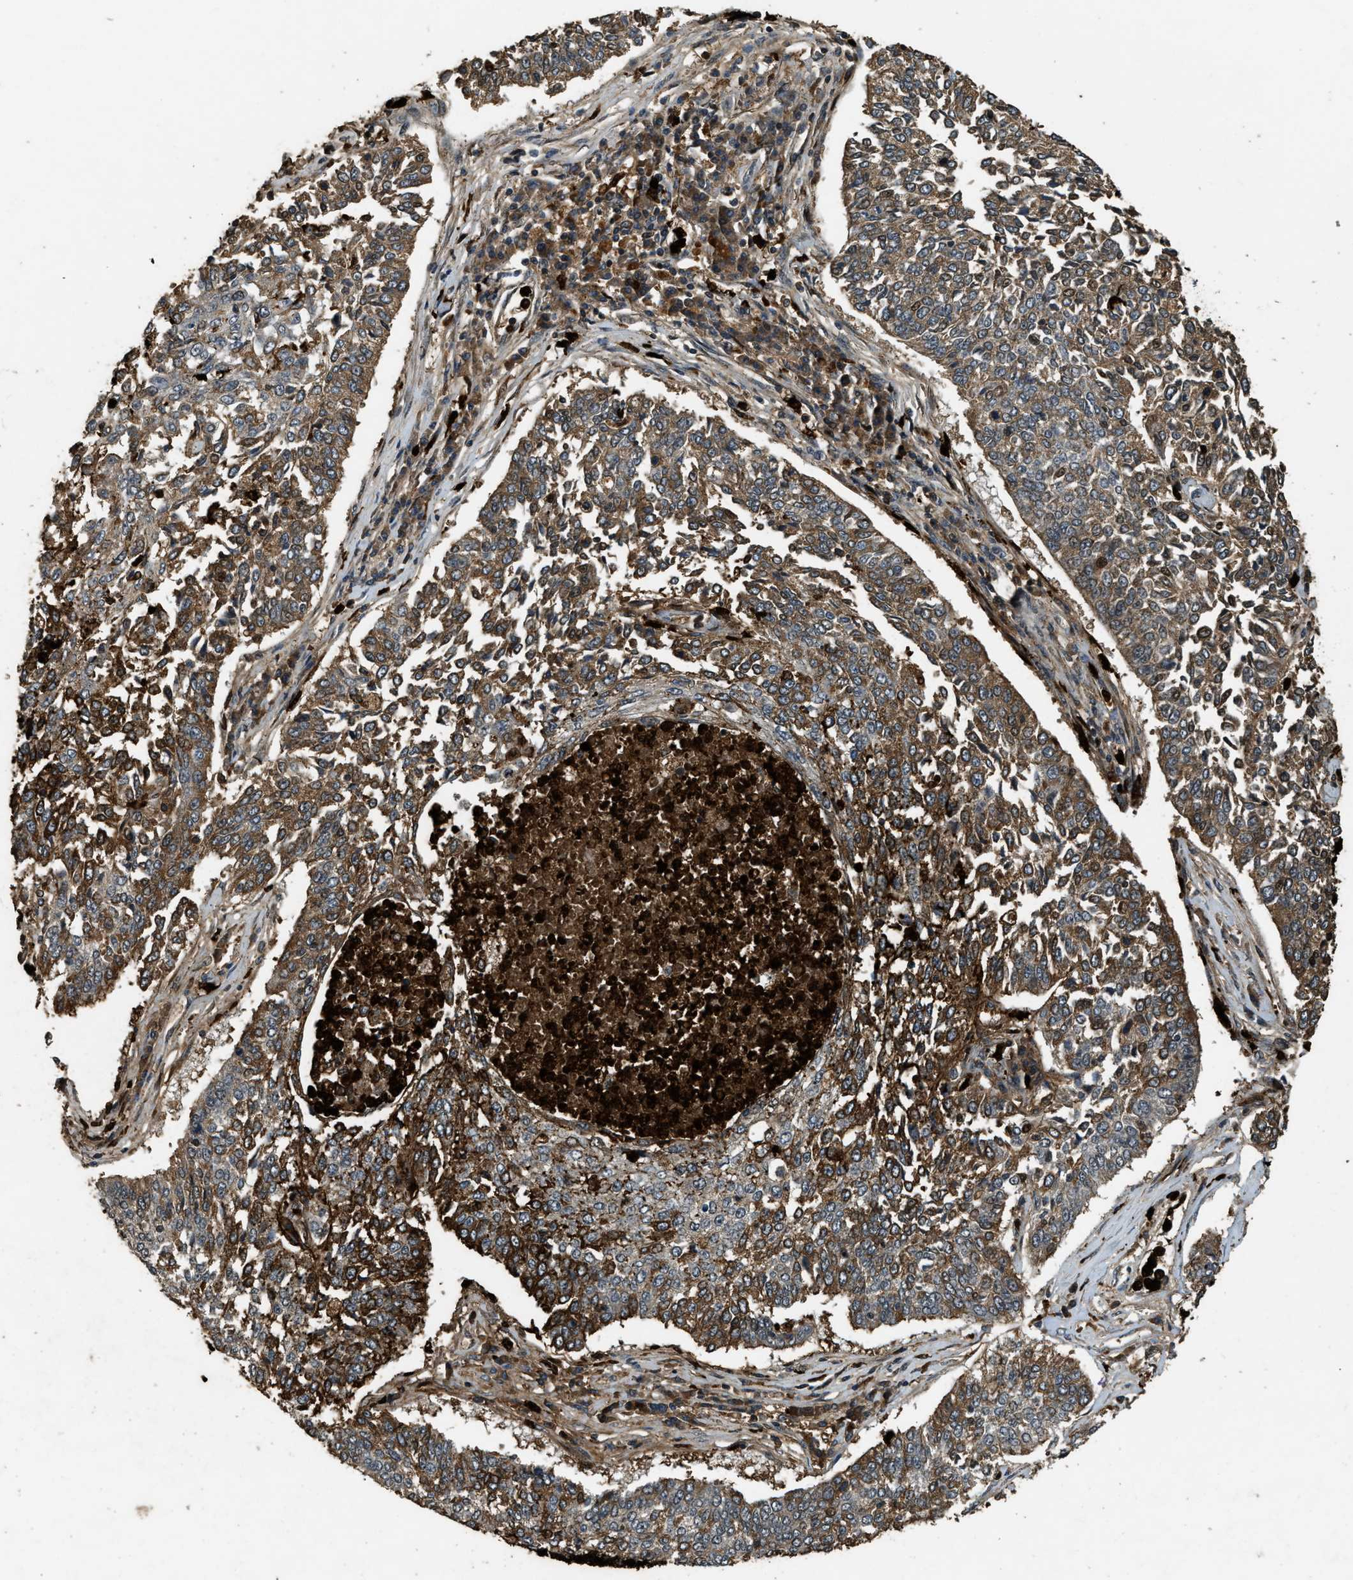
{"staining": {"intensity": "moderate", "quantity": ">75%", "location": "cytoplasmic/membranous"}, "tissue": "lung cancer", "cell_type": "Tumor cells", "image_type": "cancer", "snomed": [{"axis": "morphology", "description": "Normal tissue, NOS"}, {"axis": "morphology", "description": "Squamous cell carcinoma, NOS"}, {"axis": "topography", "description": "Cartilage tissue"}, {"axis": "topography", "description": "Bronchus"}, {"axis": "topography", "description": "Lung"}], "caption": "Immunohistochemistry (IHC) of lung cancer shows medium levels of moderate cytoplasmic/membranous staining in approximately >75% of tumor cells.", "gene": "RNF141", "patient": {"sex": "female", "age": 49}}